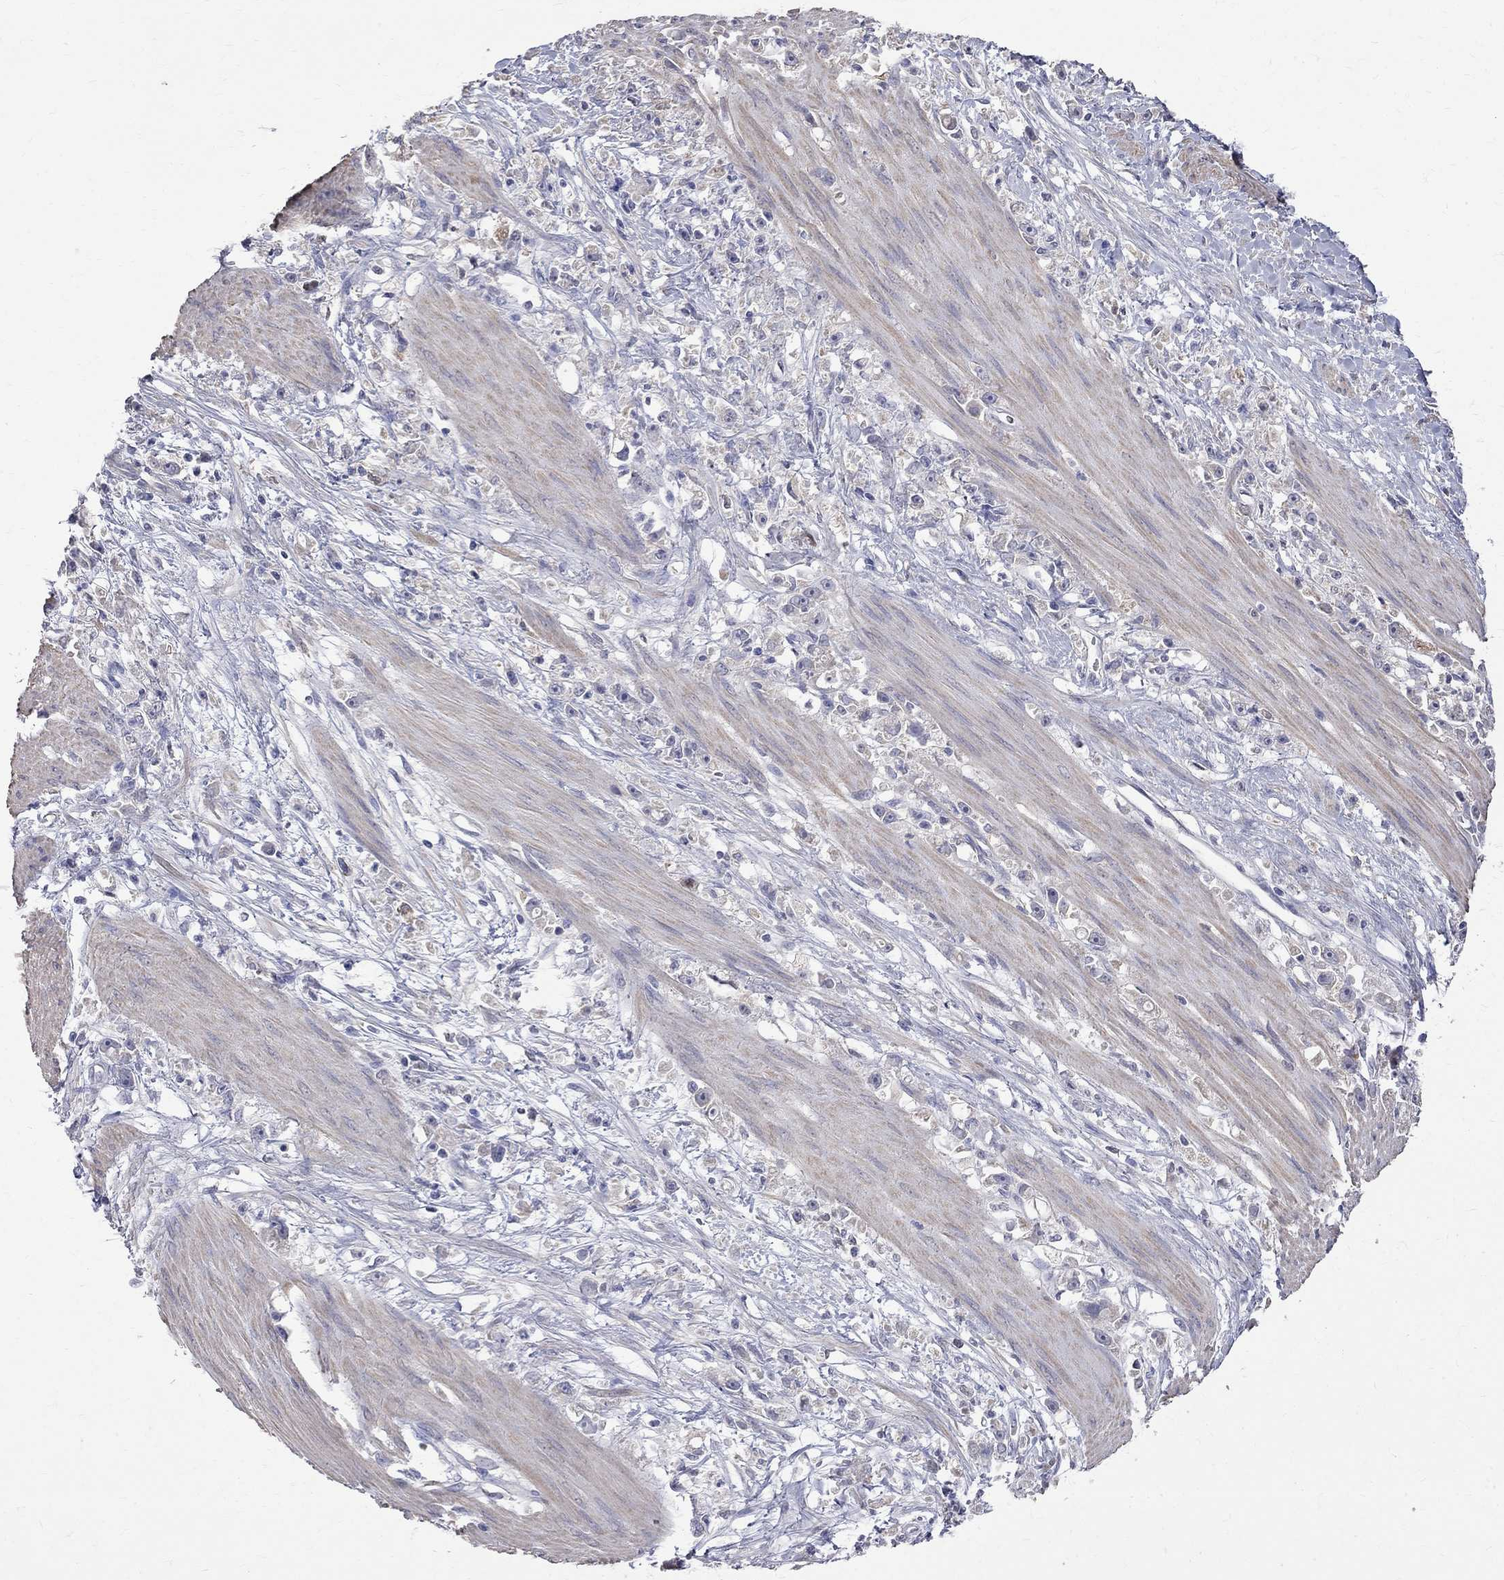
{"staining": {"intensity": "negative", "quantity": "none", "location": "none"}, "tissue": "stomach cancer", "cell_type": "Tumor cells", "image_type": "cancer", "snomed": [{"axis": "morphology", "description": "Adenocarcinoma, NOS"}, {"axis": "topography", "description": "Stomach"}], "caption": "This is an immunohistochemistry micrograph of human adenocarcinoma (stomach). There is no positivity in tumor cells.", "gene": "CKAP2", "patient": {"sex": "female", "age": 59}}